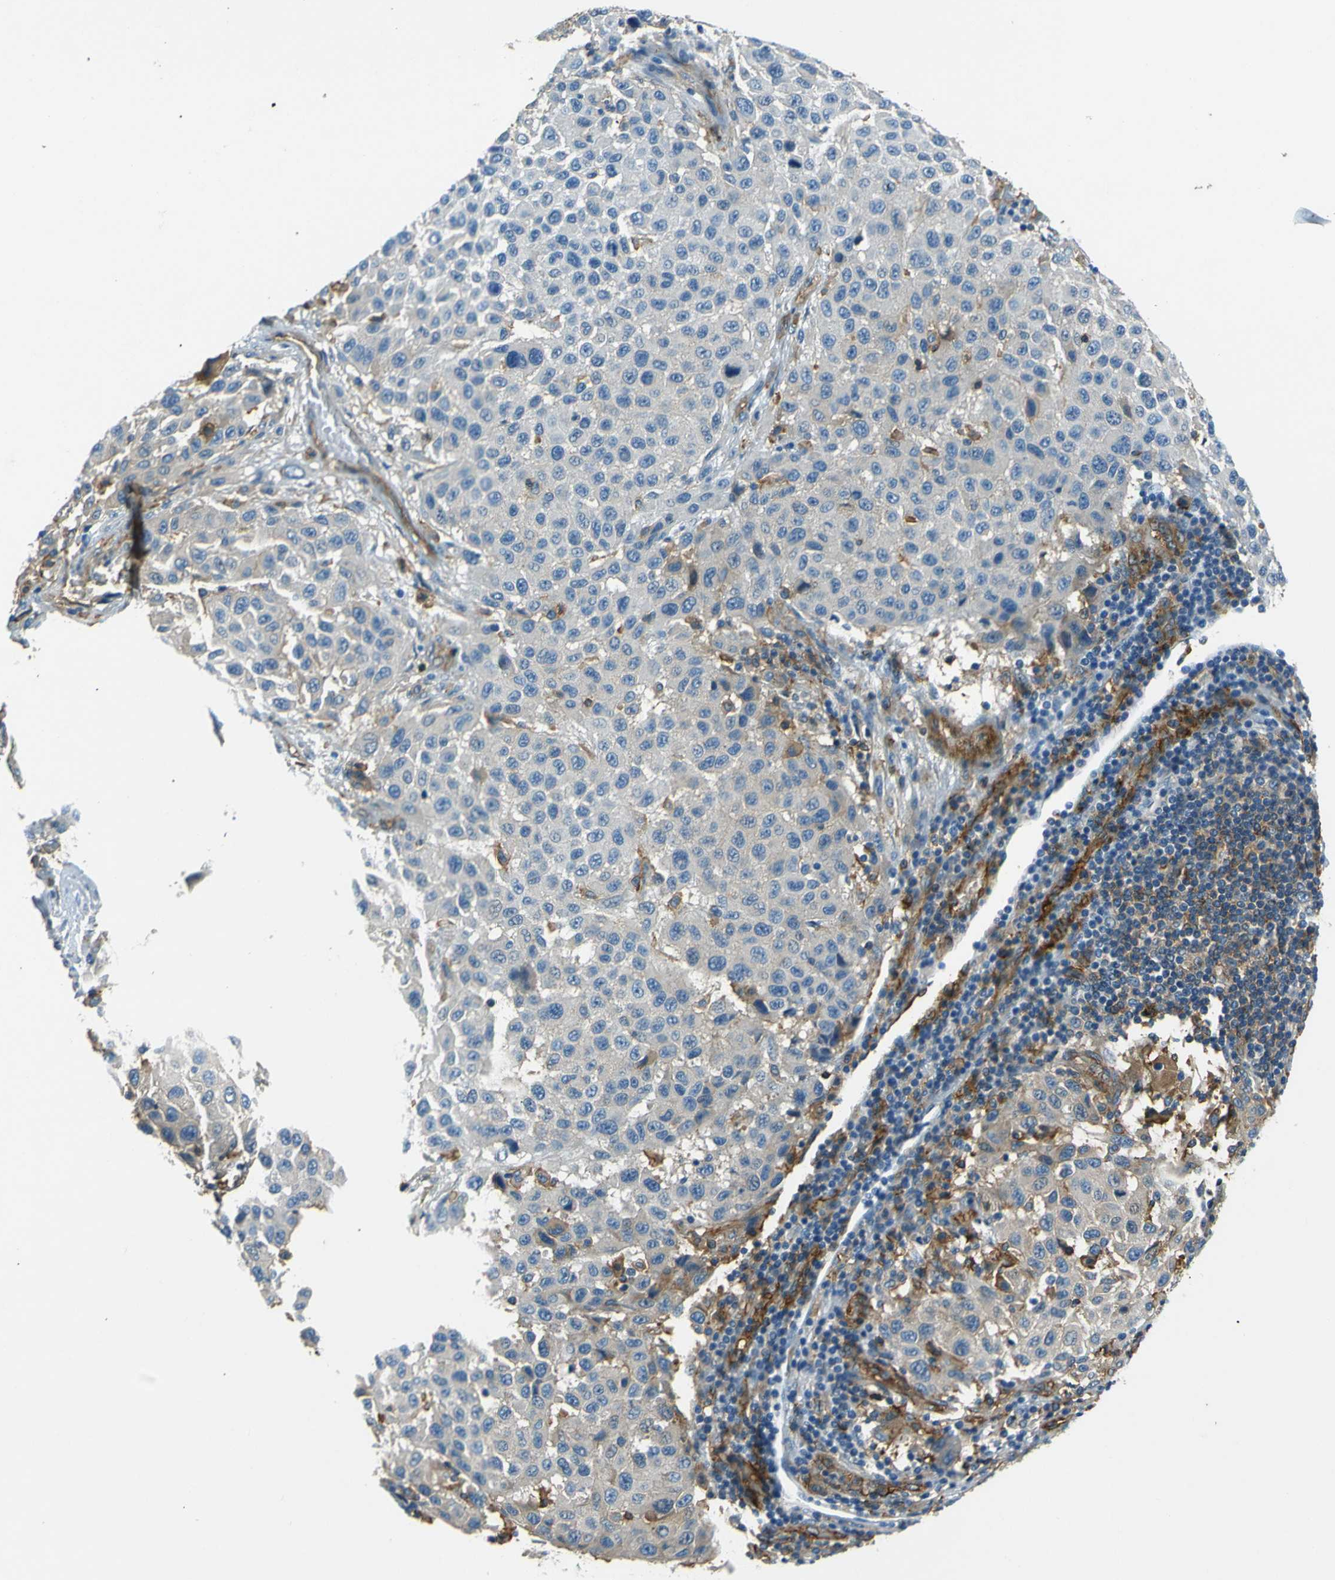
{"staining": {"intensity": "negative", "quantity": "none", "location": "none"}, "tissue": "melanoma", "cell_type": "Tumor cells", "image_type": "cancer", "snomed": [{"axis": "morphology", "description": "Malignant melanoma, Metastatic site"}, {"axis": "topography", "description": "Lymph node"}], "caption": "Immunohistochemistry (IHC) histopathology image of neoplastic tissue: melanoma stained with DAB (3,3'-diaminobenzidine) reveals no significant protein staining in tumor cells.", "gene": "ENTPD1", "patient": {"sex": "male", "age": 61}}